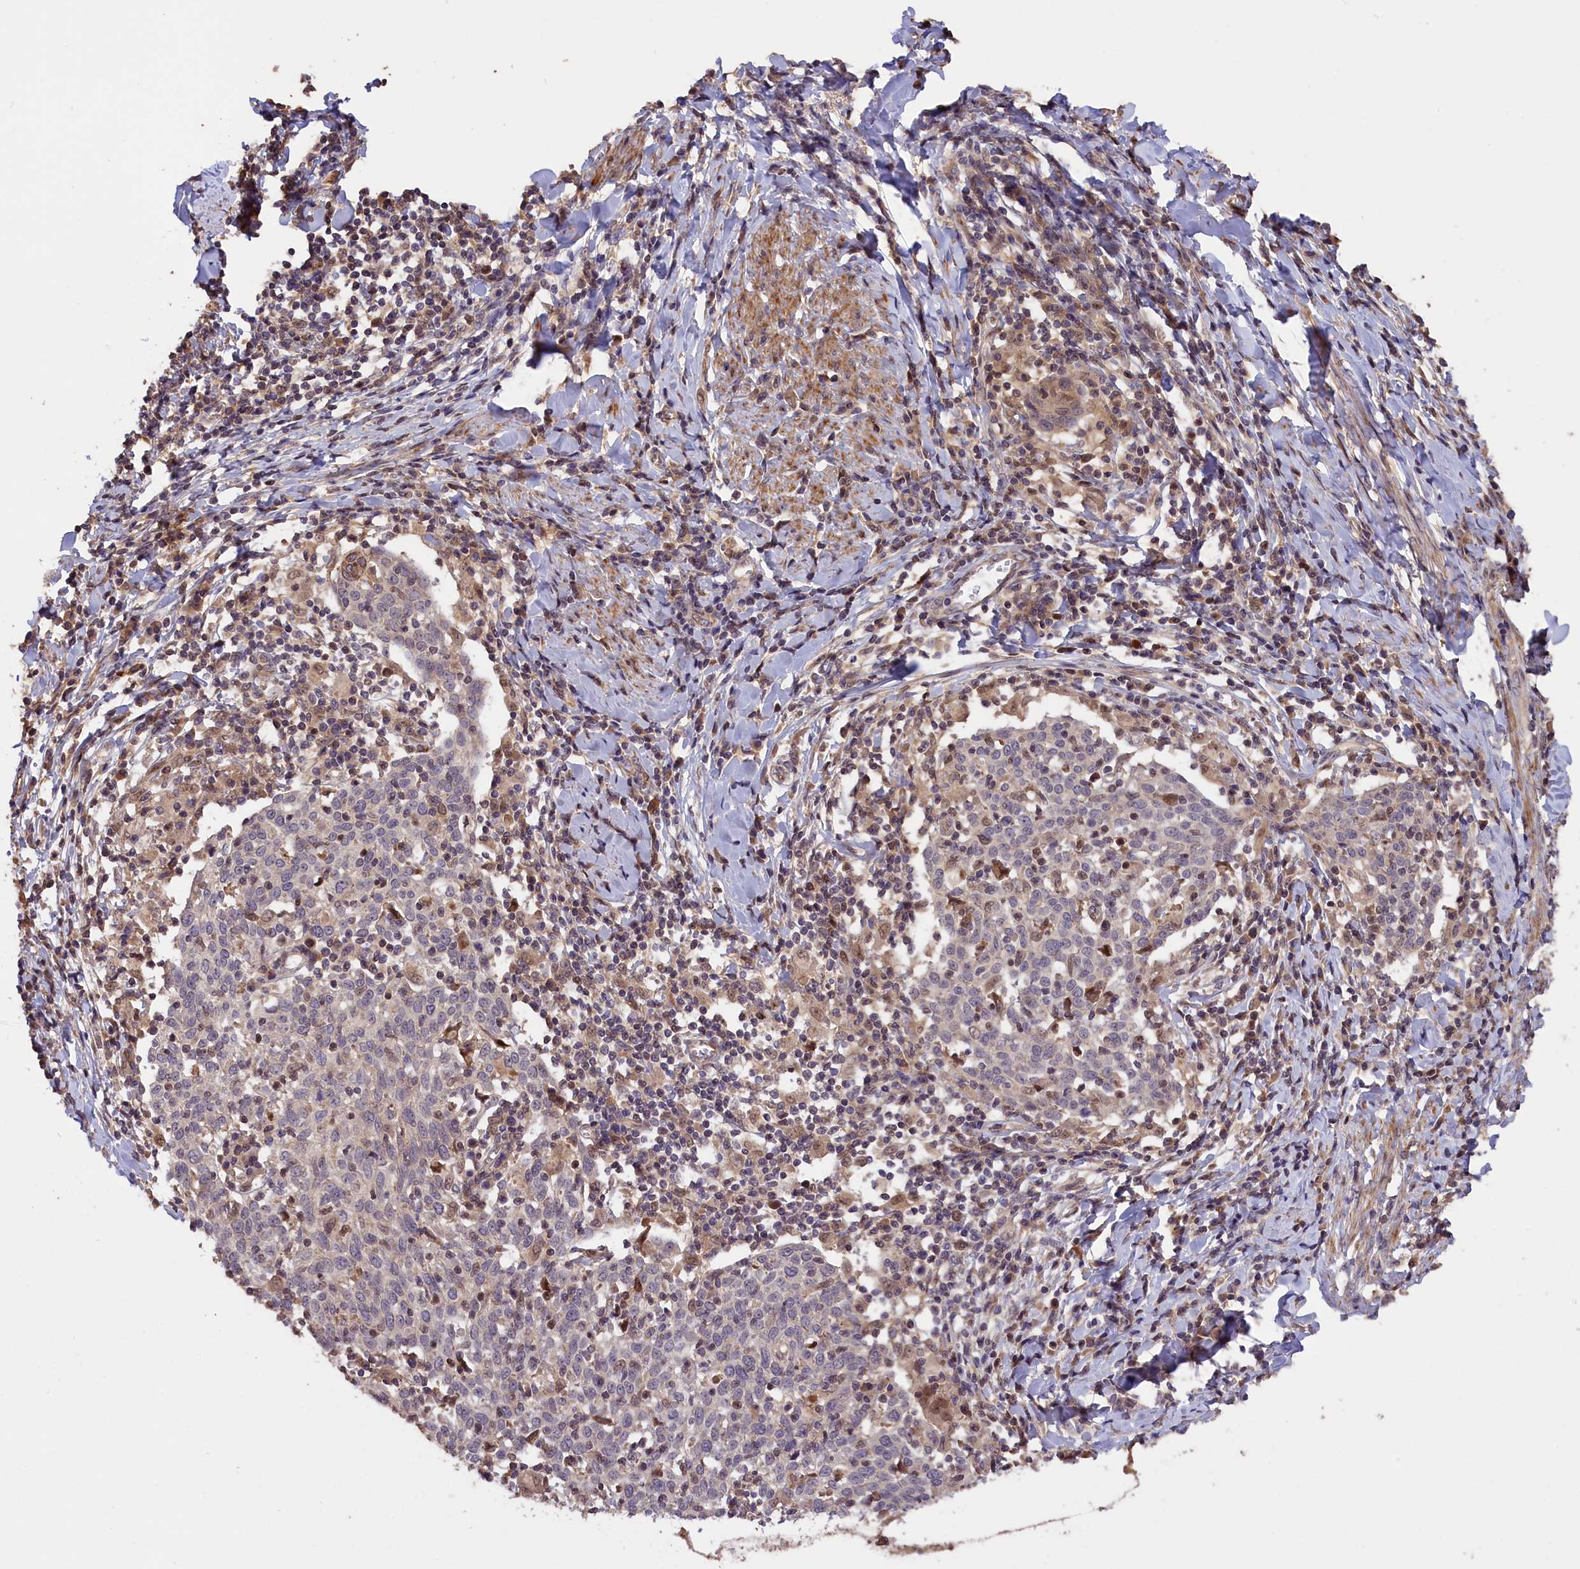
{"staining": {"intensity": "negative", "quantity": "none", "location": "none"}, "tissue": "cervical cancer", "cell_type": "Tumor cells", "image_type": "cancer", "snomed": [{"axis": "morphology", "description": "Squamous cell carcinoma, NOS"}, {"axis": "topography", "description": "Cervix"}], "caption": "High magnification brightfield microscopy of cervical cancer stained with DAB (3,3'-diaminobenzidine) (brown) and counterstained with hematoxylin (blue): tumor cells show no significant expression. (DAB (3,3'-diaminobenzidine) IHC visualized using brightfield microscopy, high magnification).", "gene": "DNAJB9", "patient": {"sex": "female", "age": 52}}